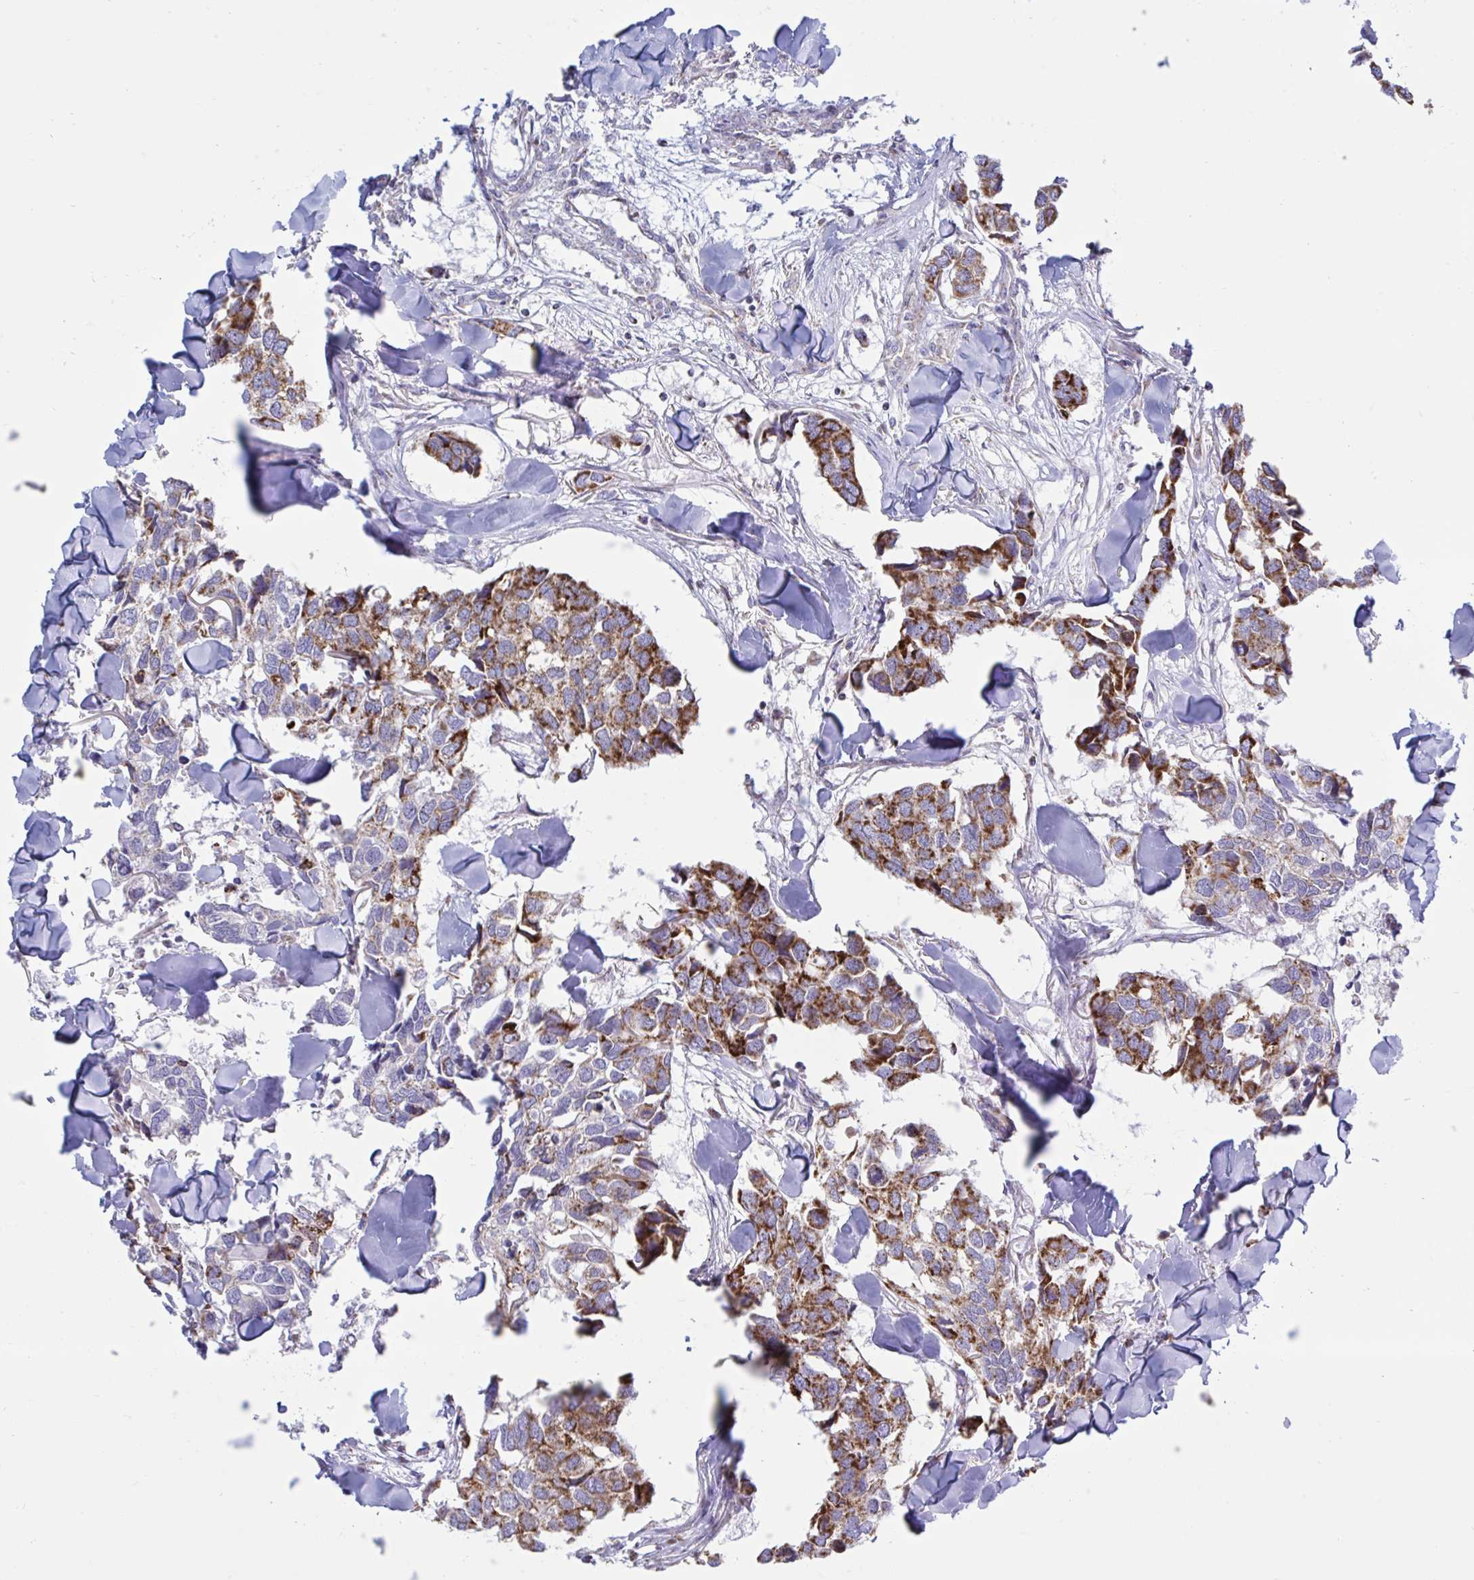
{"staining": {"intensity": "strong", "quantity": "25%-75%", "location": "cytoplasmic/membranous"}, "tissue": "breast cancer", "cell_type": "Tumor cells", "image_type": "cancer", "snomed": [{"axis": "morphology", "description": "Duct carcinoma"}, {"axis": "topography", "description": "Breast"}], "caption": "Immunohistochemistry of human intraductal carcinoma (breast) shows high levels of strong cytoplasmic/membranous staining in approximately 25%-75% of tumor cells.", "gene": "HSPE1", "patient": {"sex": "female", "age": 83}}